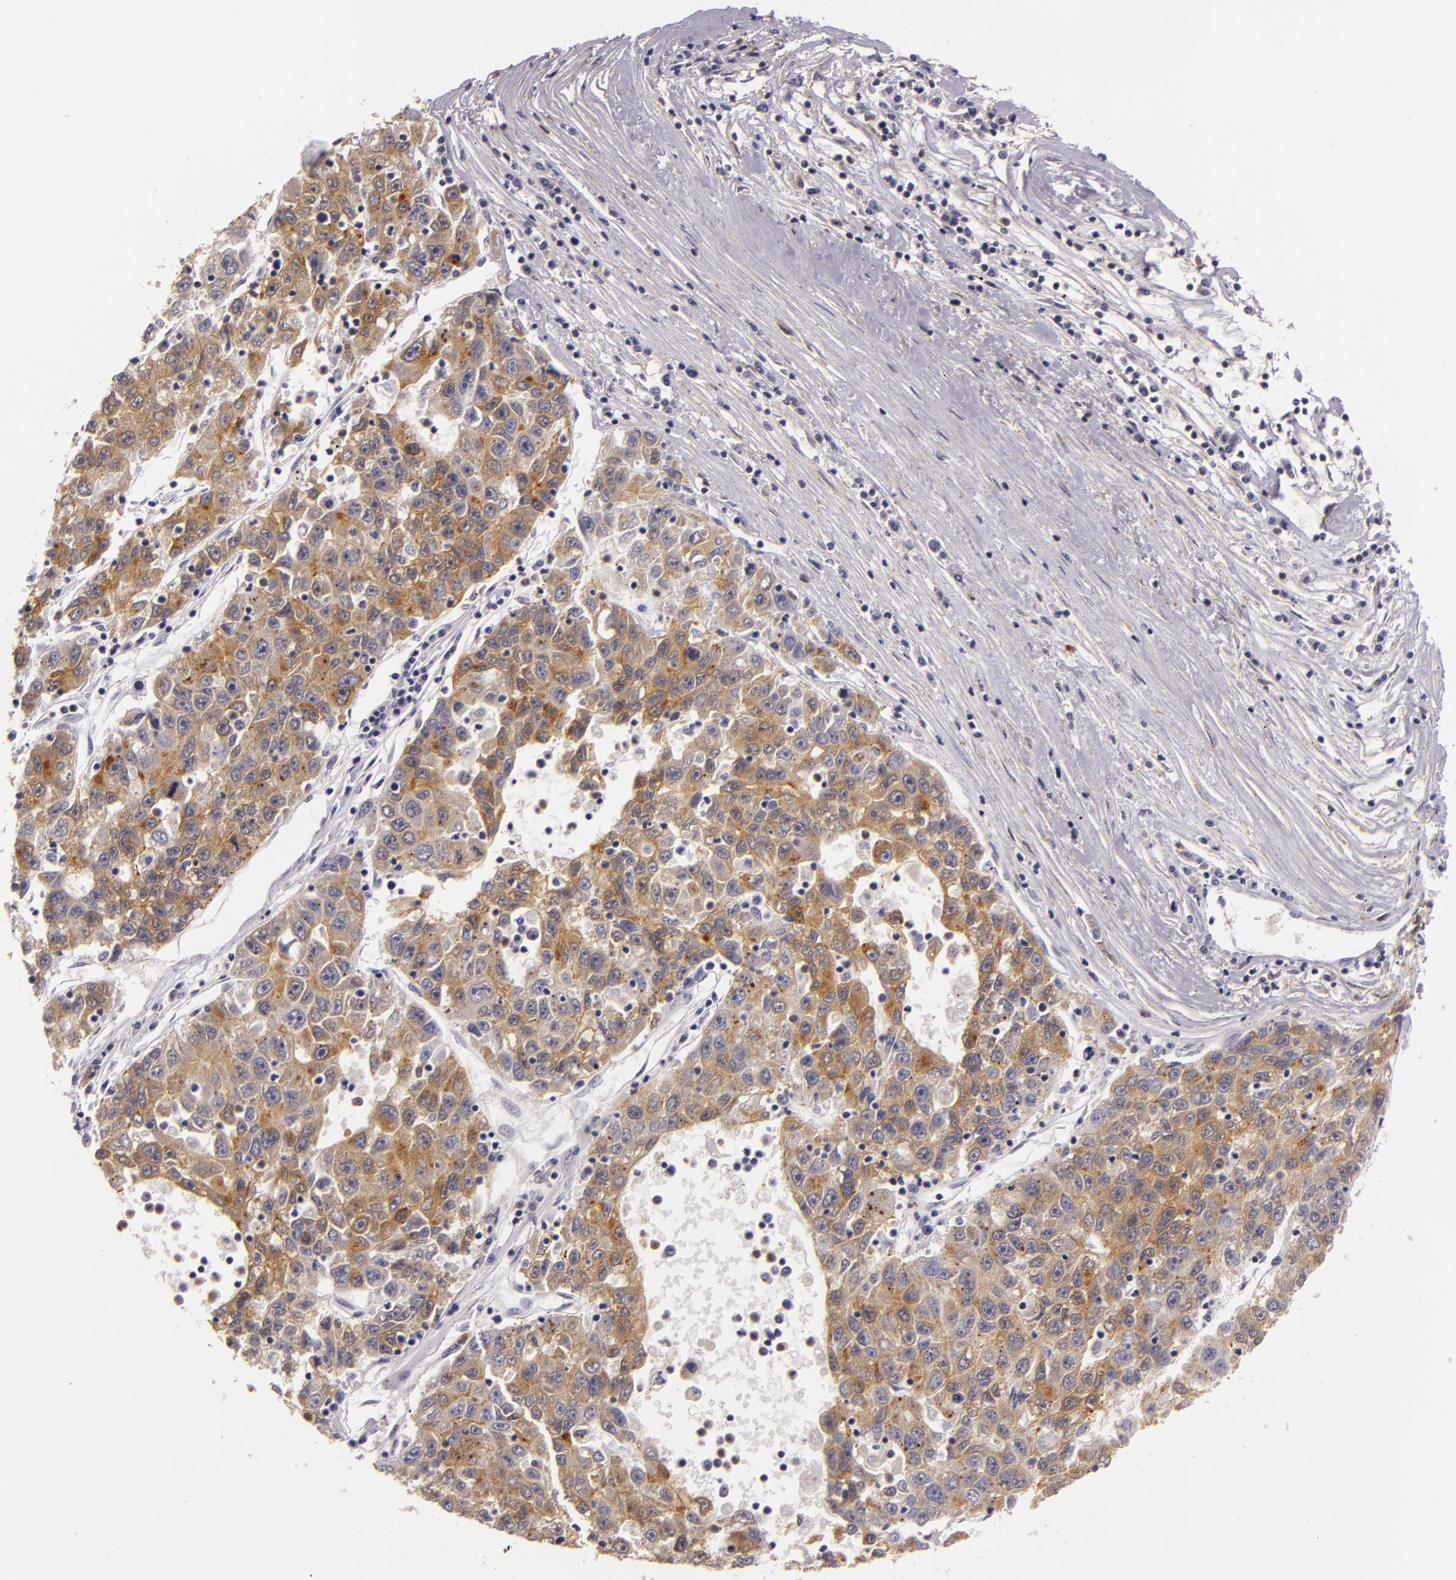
{"staining": {"intensity": "moderate", "quantity": ">75%", "location": "cytoplasmic/membranous"}, "tissue": "liver cancer", "cell_type": "Tumor cells", "image_type": "cancer", "snomed": [{"axis": "morphology", "description": "Carcinoma, Hepatocellular, NOS"}, {"axis": "topography", "description": "Liver"}], "caption": "Protein staining shows moderate cytoplasmic/membranous positivity in about >75% of tumor cells in hepatocellular carcinoma (liver). The staining is performed using DAB (3,3'-diaminobenzidine) brown chromogen to label protein expression. The nuclei are counter-stained blue using hematoxylin.", "gene": "TOM1", "patient": {"sex": "male", "age": 49}}